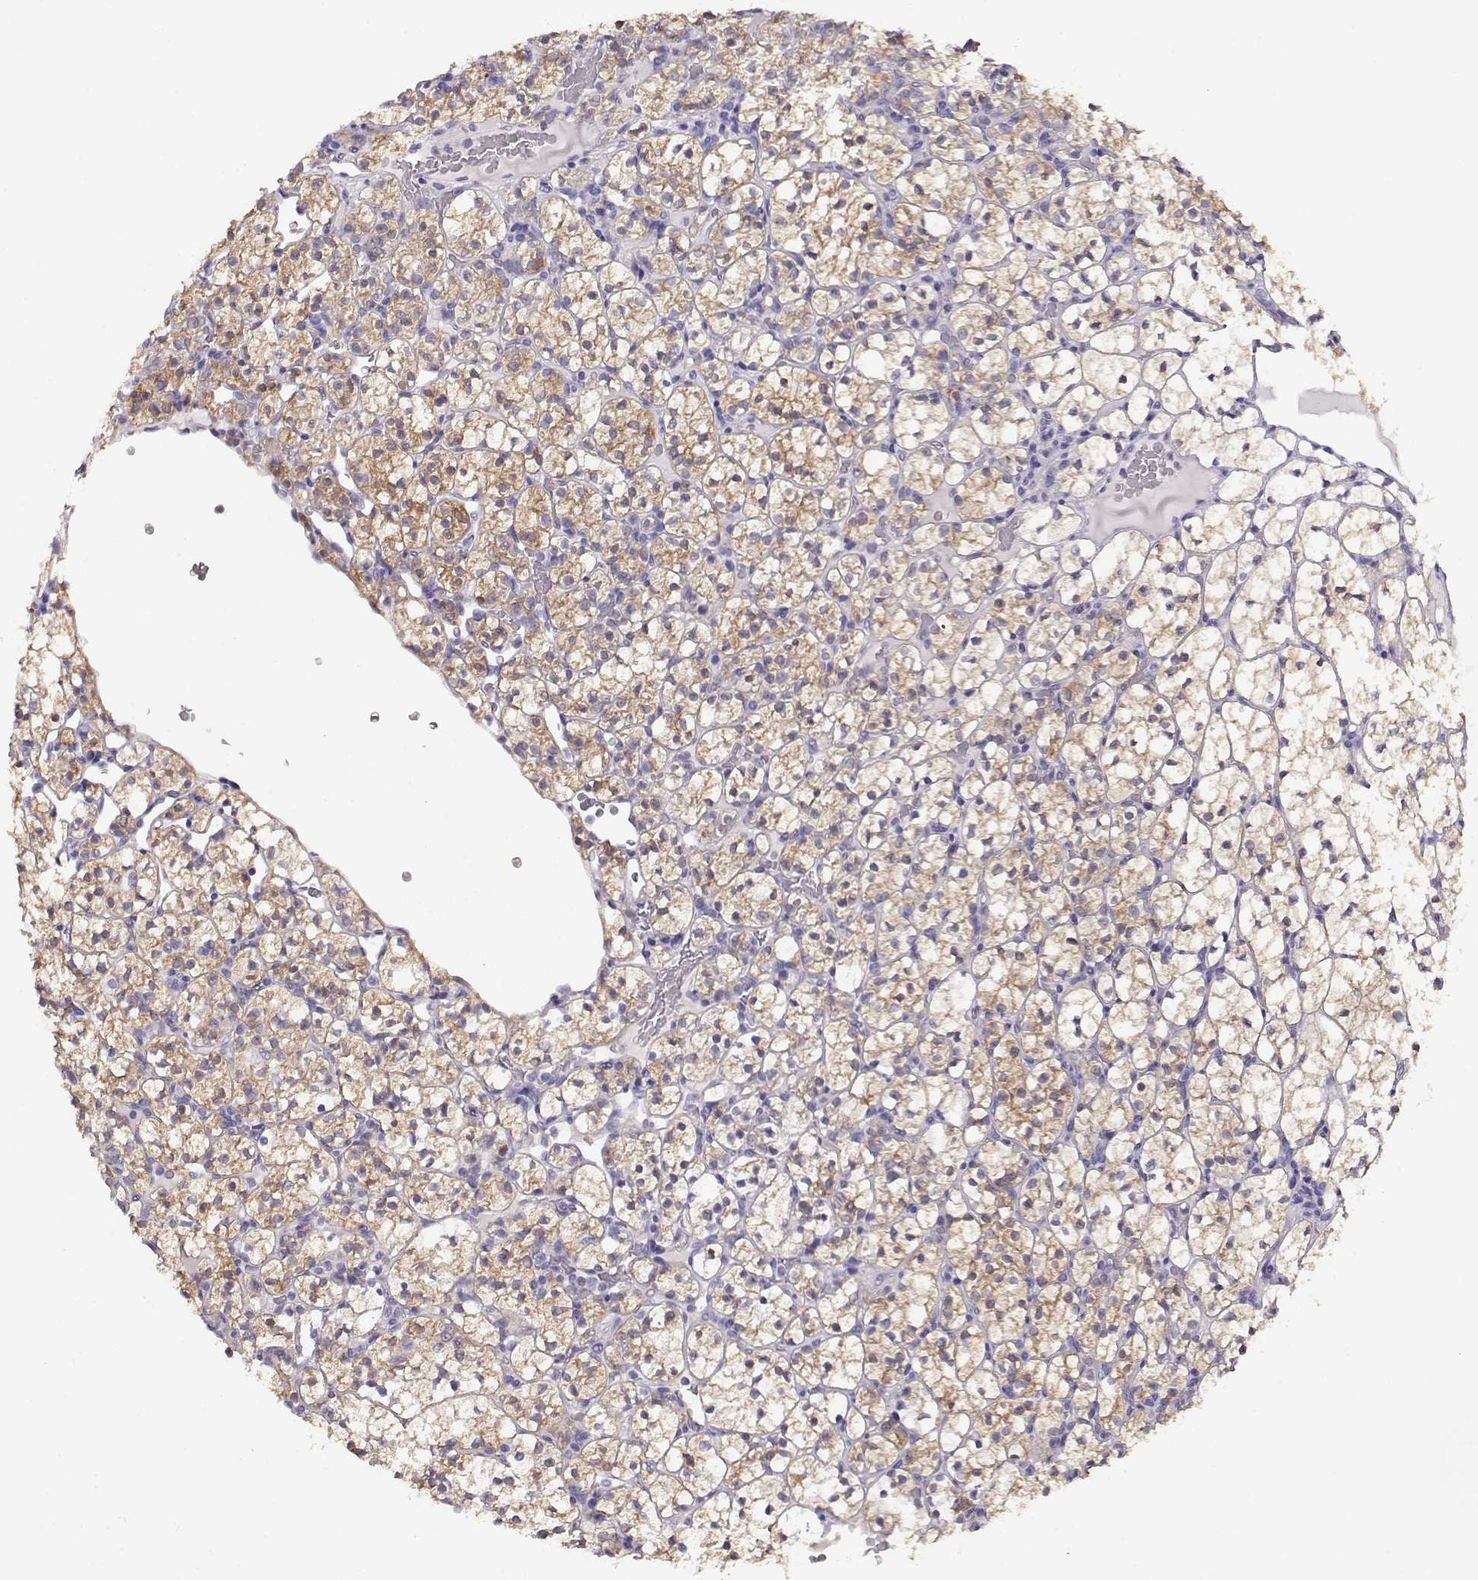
{"staining": {"intensity": "weak", "quantity": ">75%", "location": "cytoplasmic/membranous"}, "tissue": "renal cancer", "cell_type": "Tumor cells", "image_type": "cancer", "snomed": [{"axis": "morphology", "description": "Adenocarcinoma, NOS"}, {"axis": "topography", "description": "Kidney"}], "caption": "A photomicrograph of human renal cancer (adenocarcinoma) stained for a protein demonstrates weak cytoplasmic/membranous brown staining in tumor cells.", "gene": "NDRG4", "patient": {"sex": "female", "age": 89}}